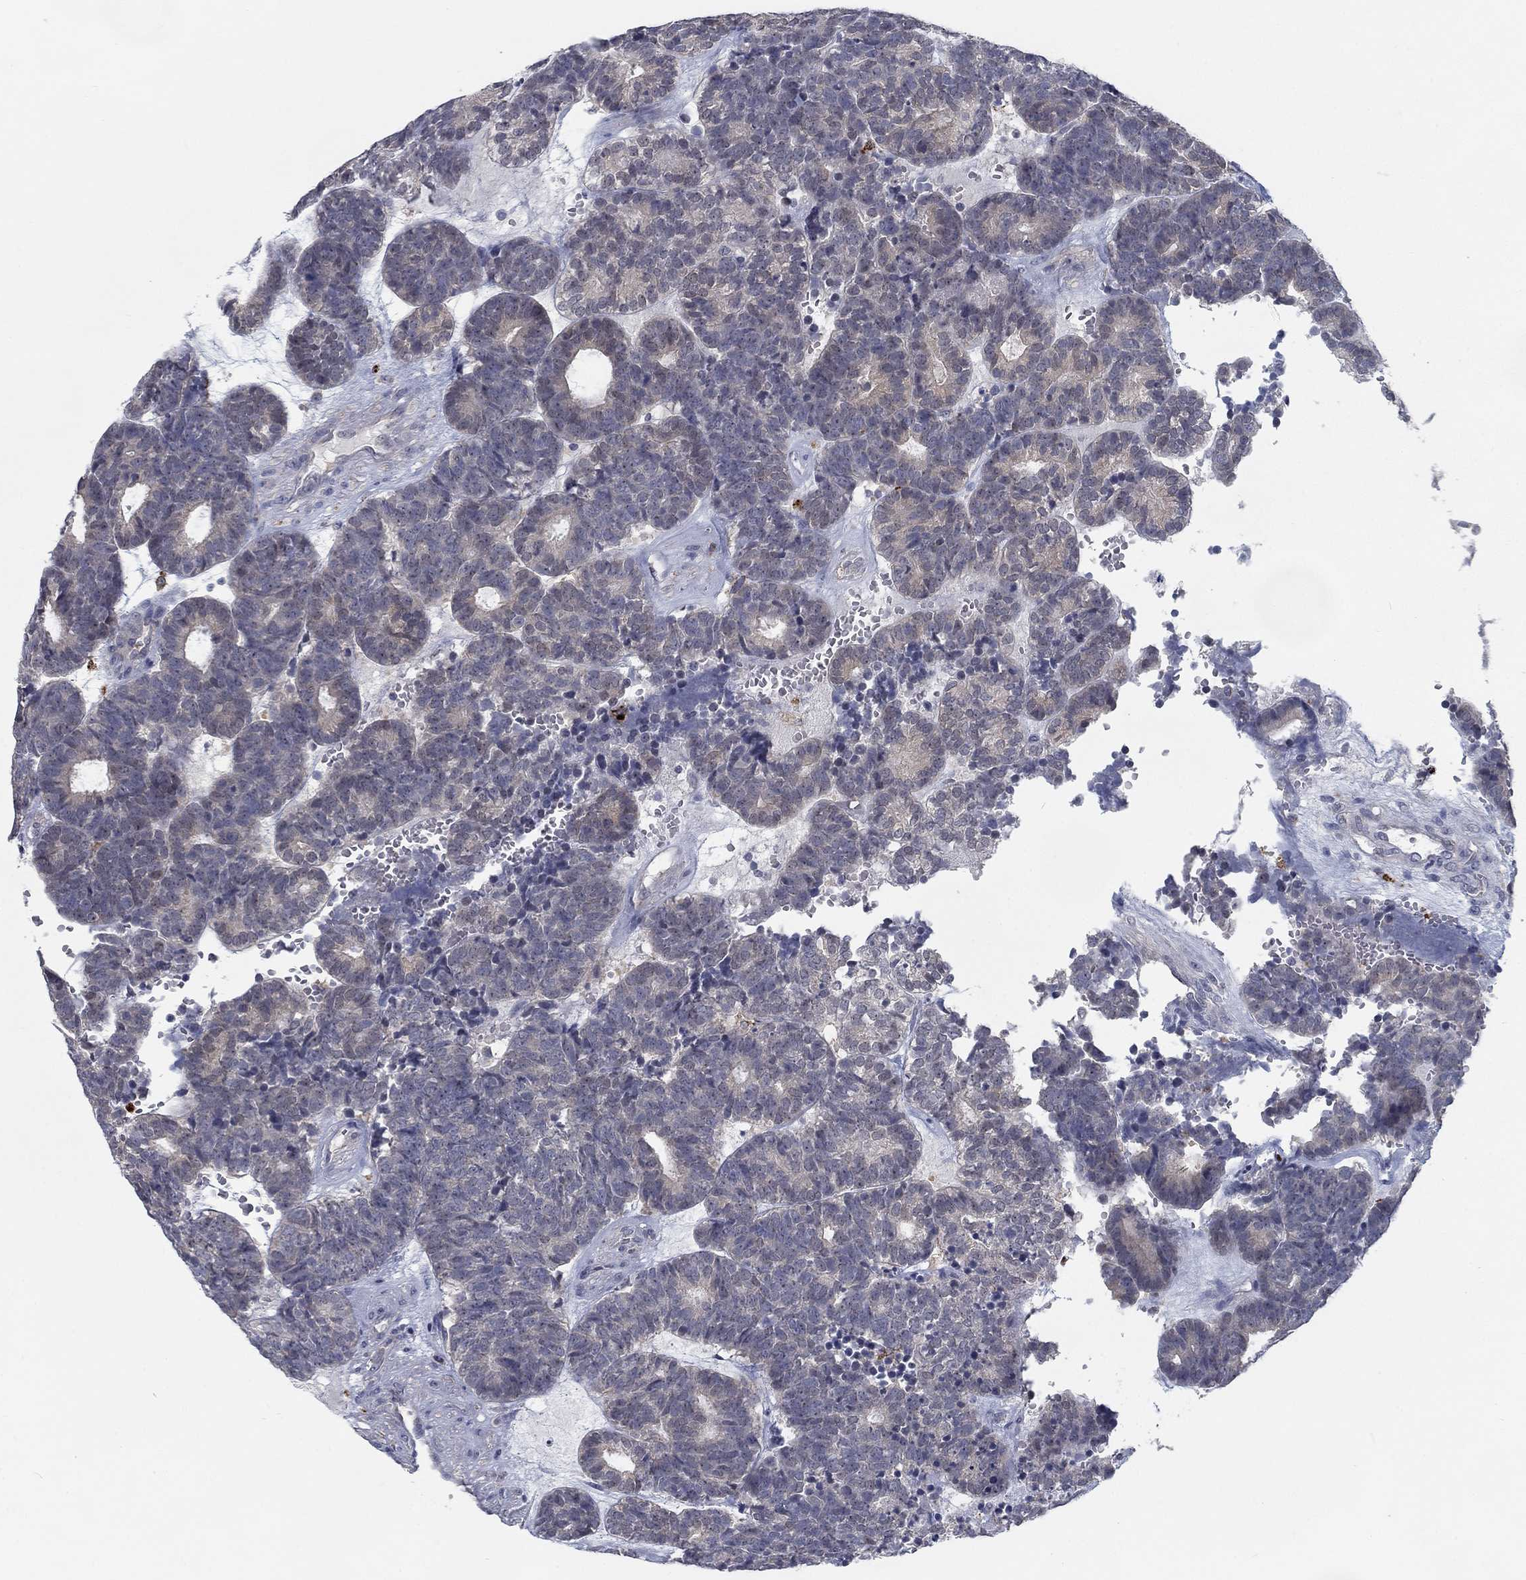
{"staining": {"intensity": "negative", "quantity": "none", "location": "none"}, "tissue": "head and neck cancer", "cell_type": "Tumor cells", "image_type": "cancer", "snomed": [{"axis": "morphology", "description": "Adenocarcinoma, NOS"}, {"axis": "topography", "description": "Head-Neck"}], "caption": "High power microscopy image of an immunohistochemistry image of head and neck cancer (adenocarcinoma), revealing no significant staining in tumor cells.", "gene": "MTSS2", "patient": {"sex": "female", "age": 81}}